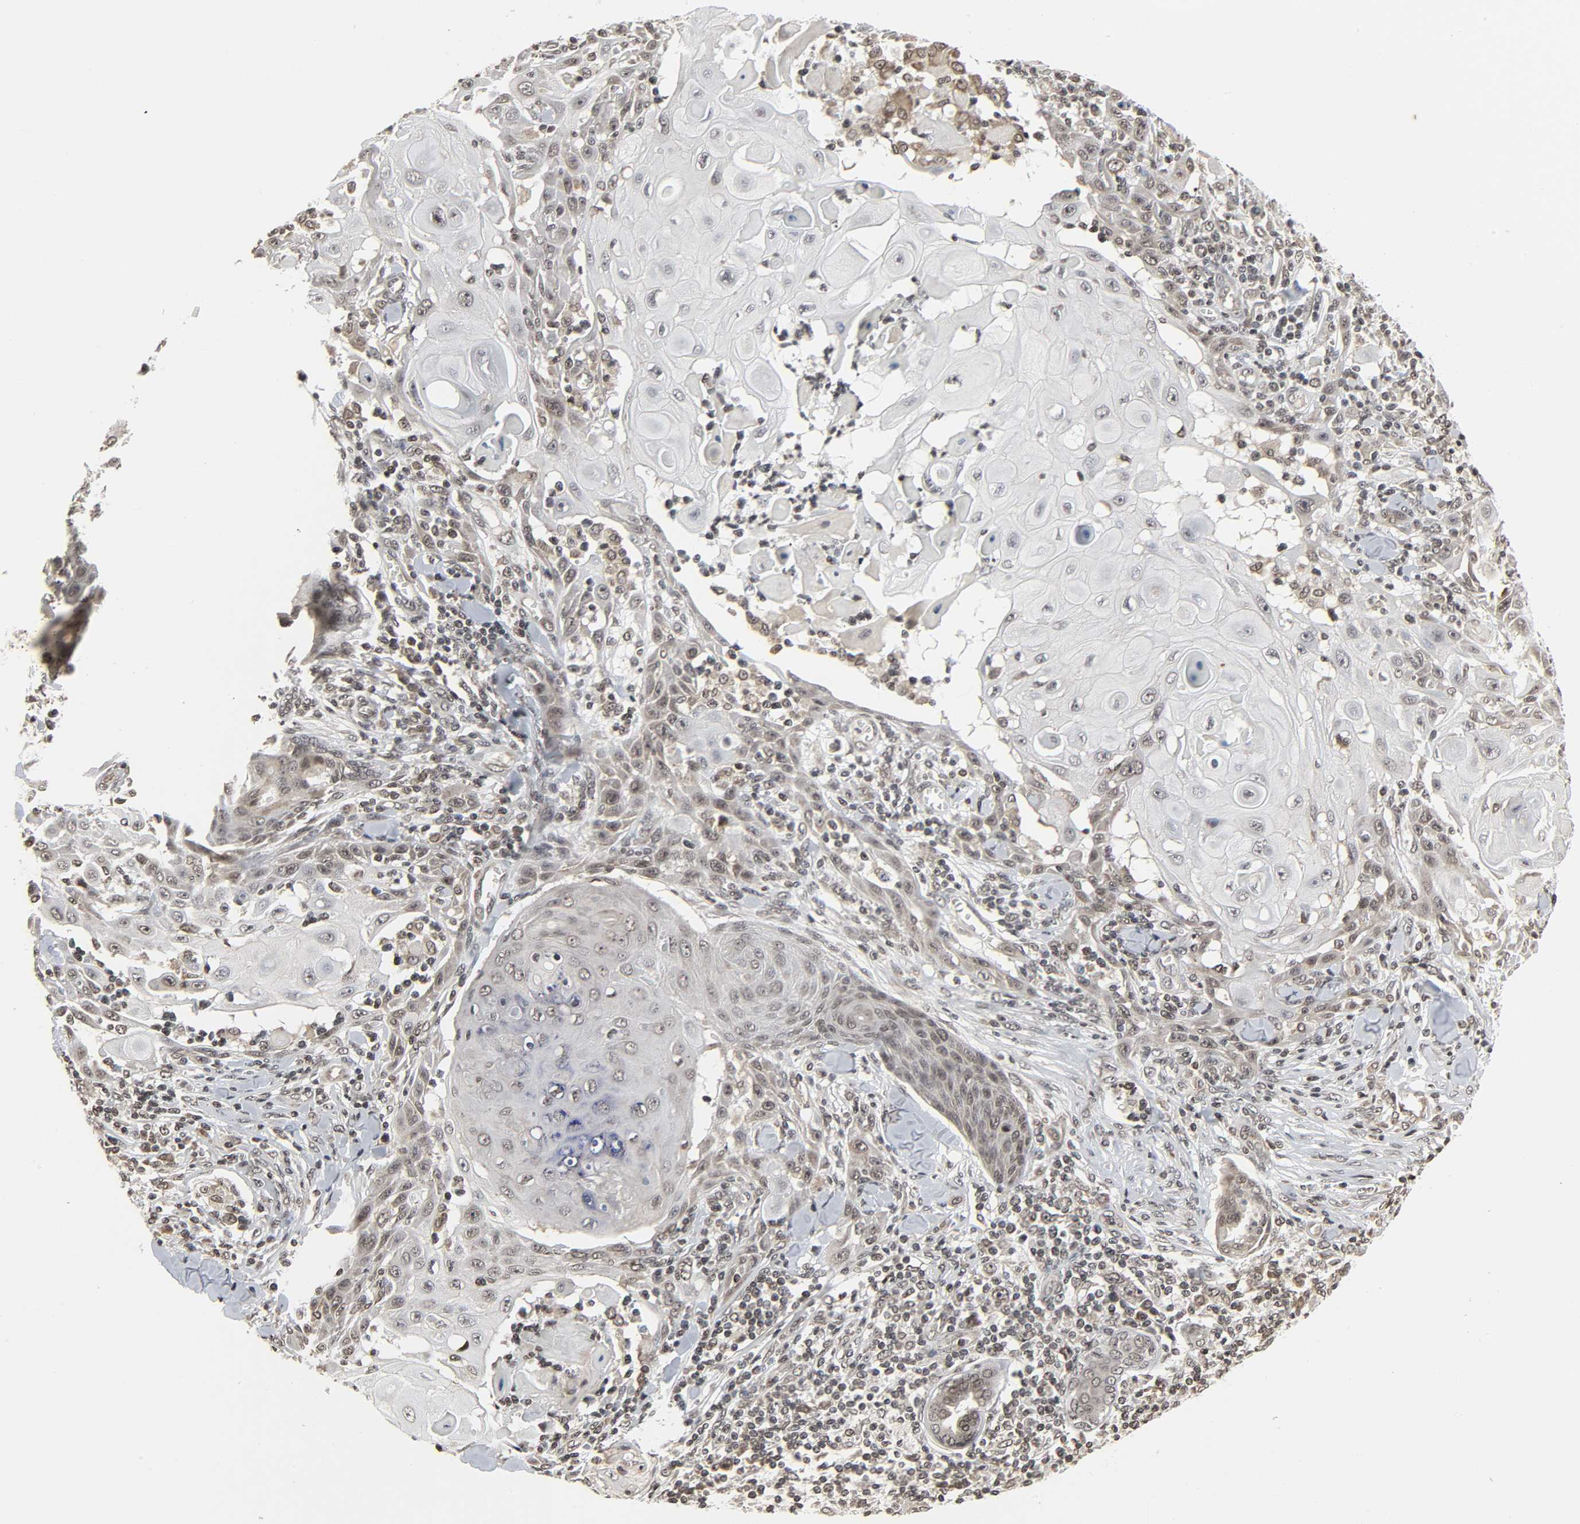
{"staining": {"intensity": "weak", "quantity": "<25%", "location": "nuclear"}, "tissue": "skin cancer", "cell_type": "Tumor cells", "image_type": "cancer", "snomed": [{"axis": "morphology", "description": "Squamous cell carcinoma, NOS"}, {"axis": "topography", "description": "Skin"}], "caption": "Protein analysis of skin squamous cell carcinoma exhibits no significant expression in tumor cells.", "gene": "XRCC1", "patient": {"sex": "male", "age": 24}}